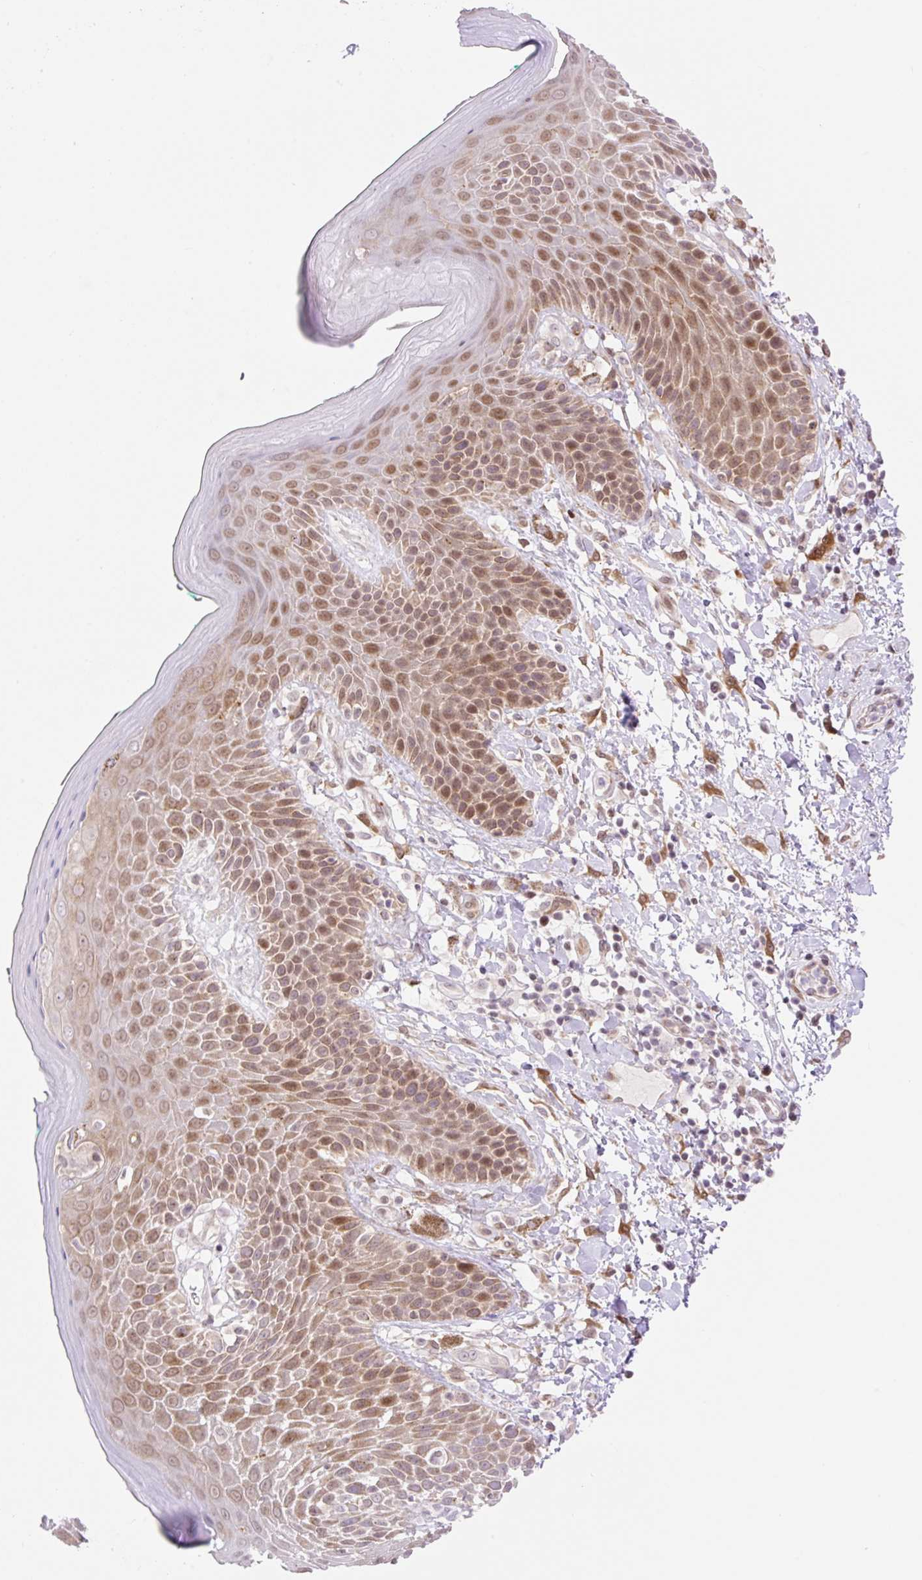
{"staining": {"intensity": "moderate", "quantity": "25%-75%", "location": "cytoplasmic/membranous,nuclear"}, "tissue": "skin", "cell_type": "Epidermal cells", "image_type": "normal", "snomed": [{"axis": "morphology", "description": "Normal tissue, NOS"}, {"axis": "topography", "description": "Peripheral nerve tissue"}], "caption": "An image showing moderate cytoplasmic/membranous,nuclear expression in approximately 25%-75% of epidermal cells in unremarkable skin, as visualized by brown immunohistochemical staining.", "gene": "ENSG00000264668", "patient": {"sex": "male", "age": 51}}